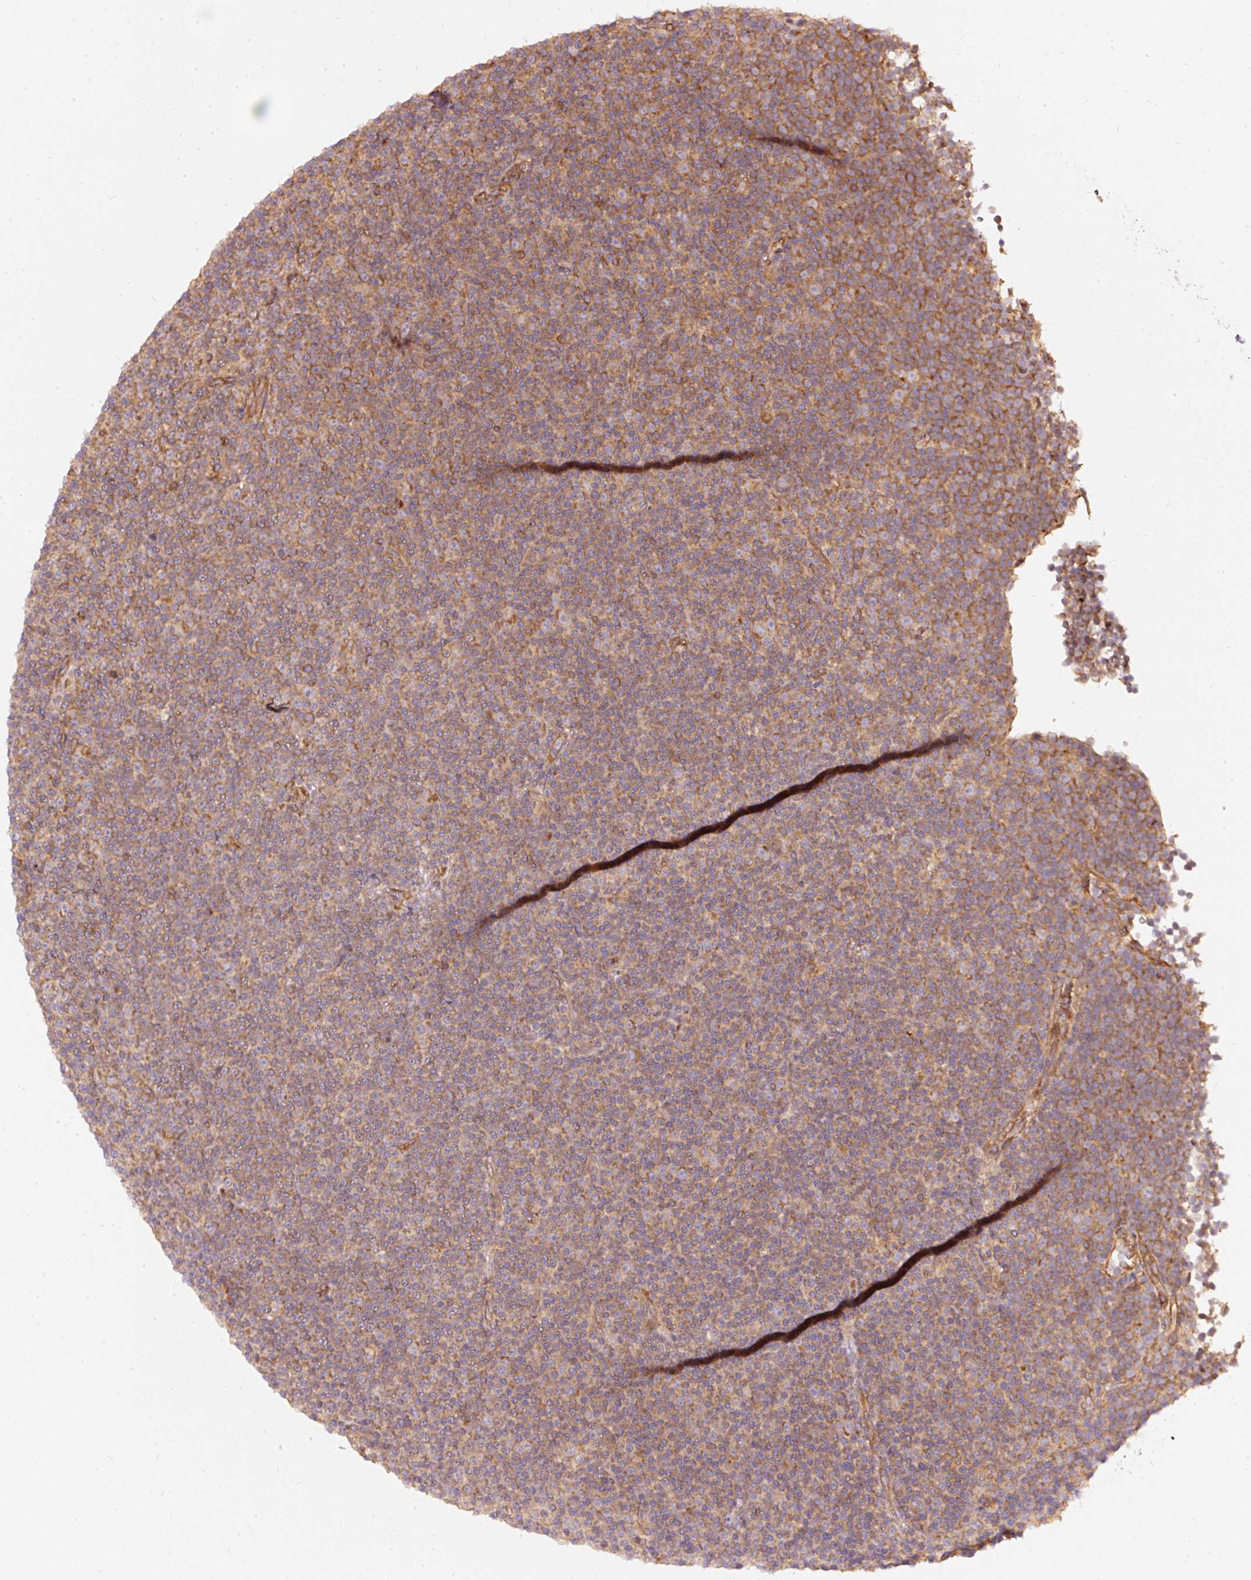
{"staining": {"intensity": "moderate", "quantity": ">75%", "location": "cytoplasmic/membranous"}, "tissue": "lymphoma", "cell_type": "Tumor cells", "image_type": "cancer", "snomed": [{"axis": "morphology", "description": "Malignant lymphoma, non-Hodgkin's type, Low grade"}, {"axis": "topography", "description": "Lymph node"}], "caption": "Tumor cells demonstrate medium levels of moderate cytoplasmic/membranous positivity in approximately >75% of cells in malignant lymphoma, non-Hodgkin's type (low-grade). (Brightfield microscopy of DAB IHC at high magnification).", "gene": "ADCY4", "patient": {"sex": "female", "age": 67}}